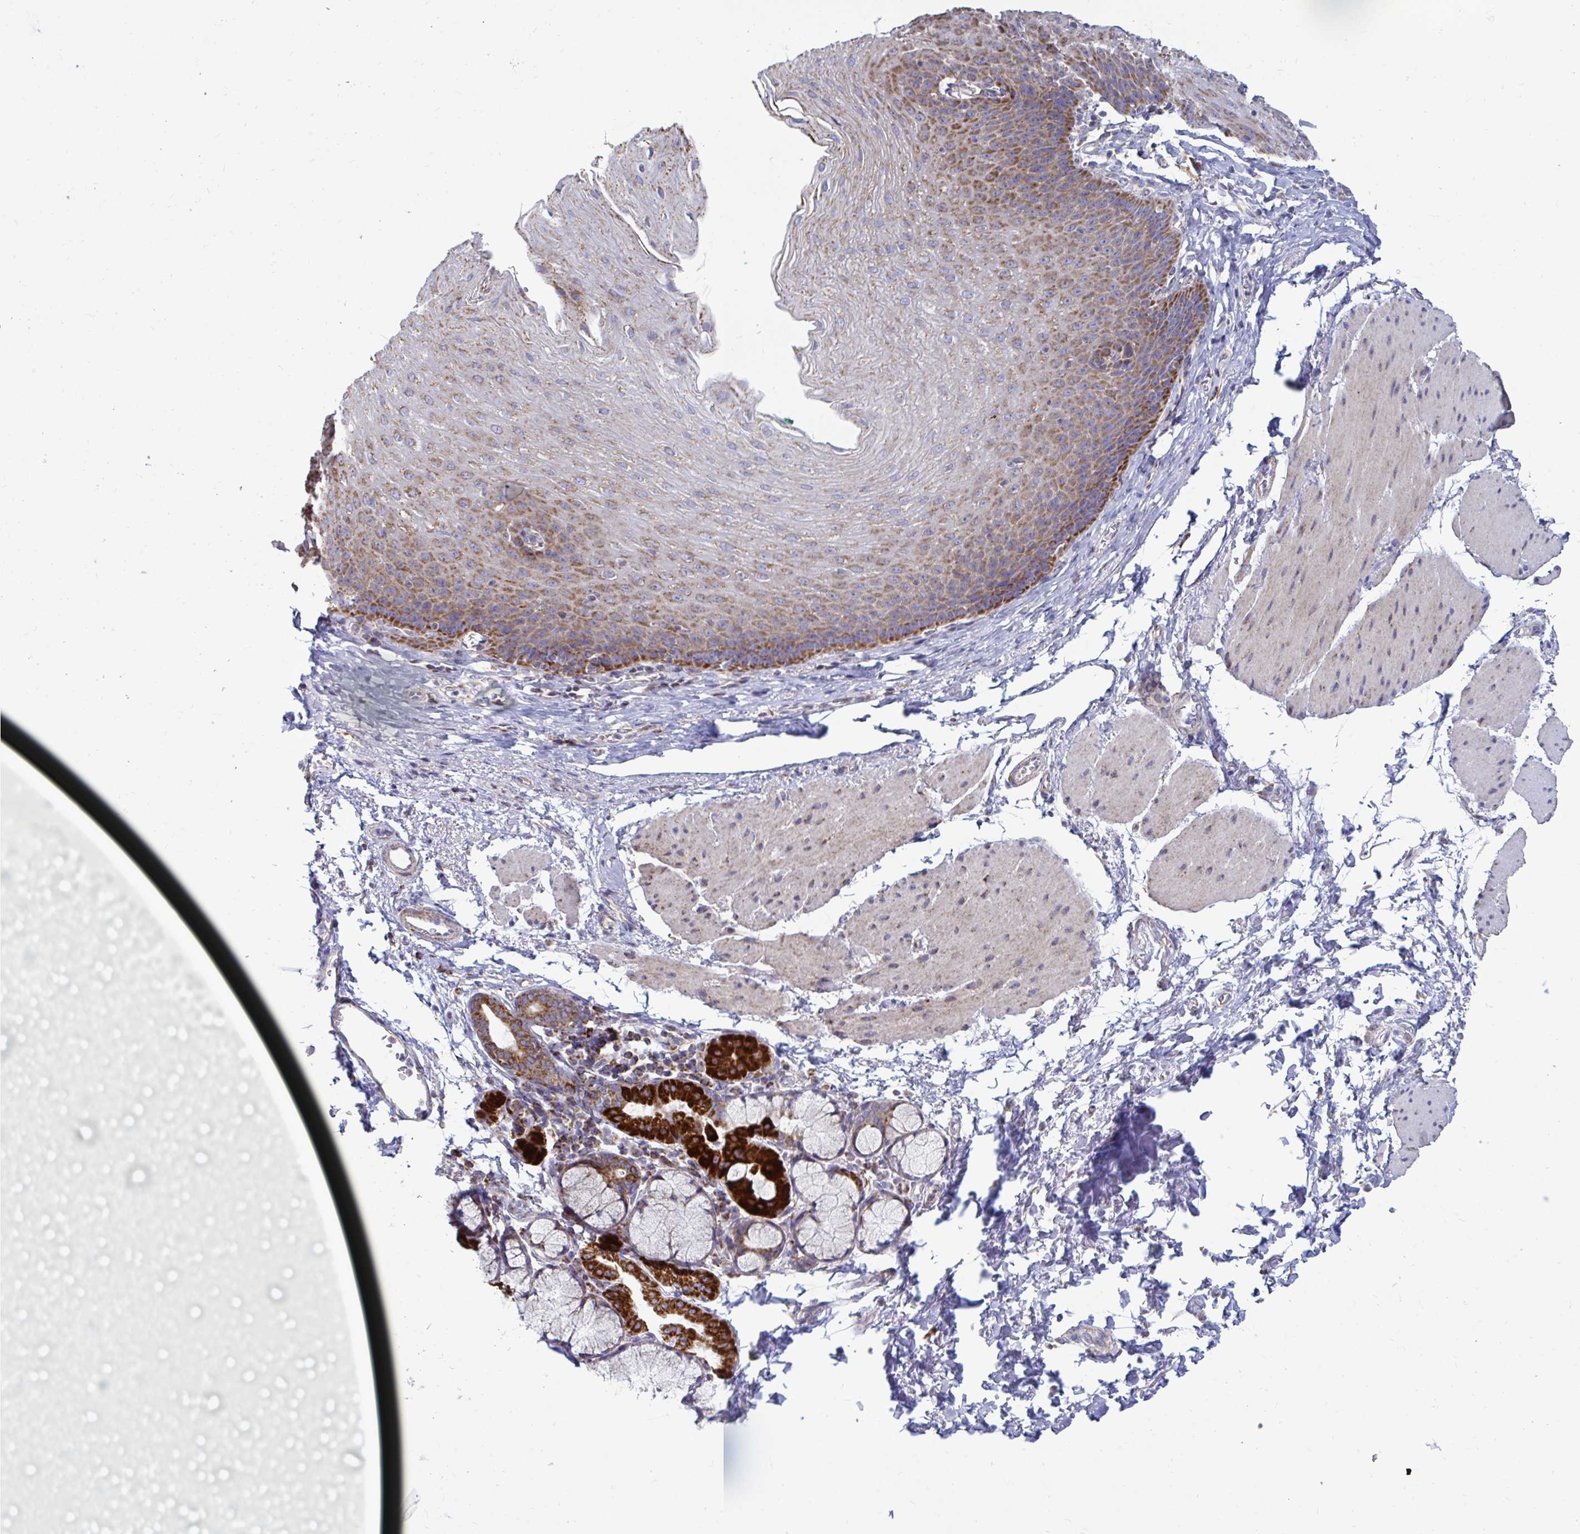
{"staining": {"intensity": "moderate", "quantity": ">75%", "location": "cytoplasmic/membranous"}, "tissue": "esophagus", "cell_type": "Squamous epithelial cells", "image_type": "normal", "snomed": [{"axis": "morphology", "description": "Normal tissue, NOS"}, {"axis": "topography", "description": "Esophagus"}], "caption": "Brown immunohistochemical staining in benign esophagus shows moderate cytoplasmic/membranous positivity in approximately >75% of squamous epithelial cells.", "gene": "OR10R2", "patient": {"sex": "female", "age": 81}}